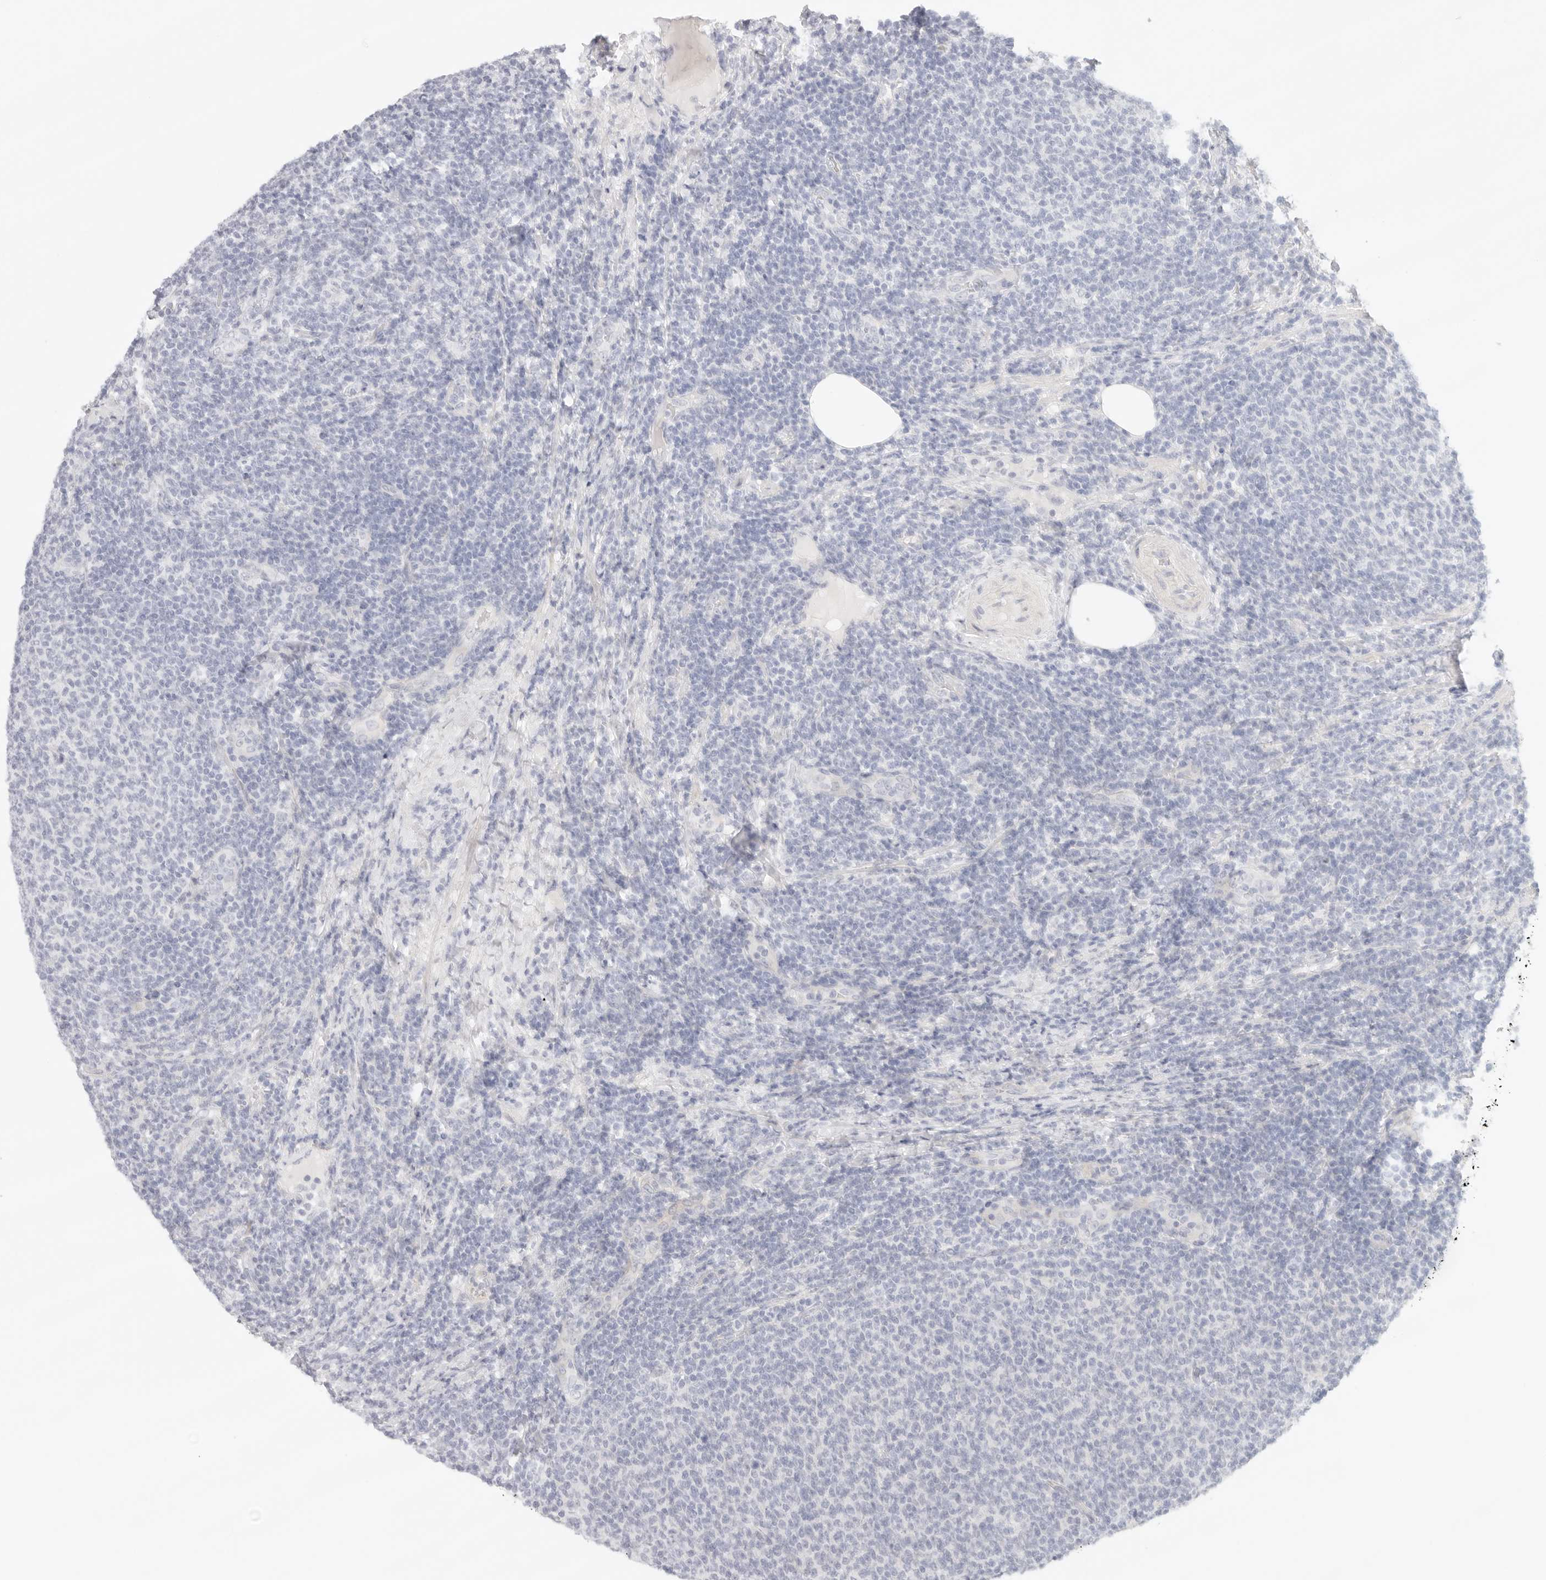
{"staining": {"intensity": "negative", "quantity": "none", "location": "none"}, "tissue": "lymphoma", "cell_type": "Tumor cells", "image_type": "cancer", "snomed": [{"axis": "morphology", "description": "Malignant lymphoma, non-Hodgkin's type, Low grade"}, {"axis": "topography", "description": "Lymph node"}], "caption": "DAB immunohistochemical staining of low-grade malignant lymphoma, non-Hodgkin's type demonstrates no significant positivity in tumor cells.", "gene": "IL1R2", "patient": {"sex": "male", "age": 66}}